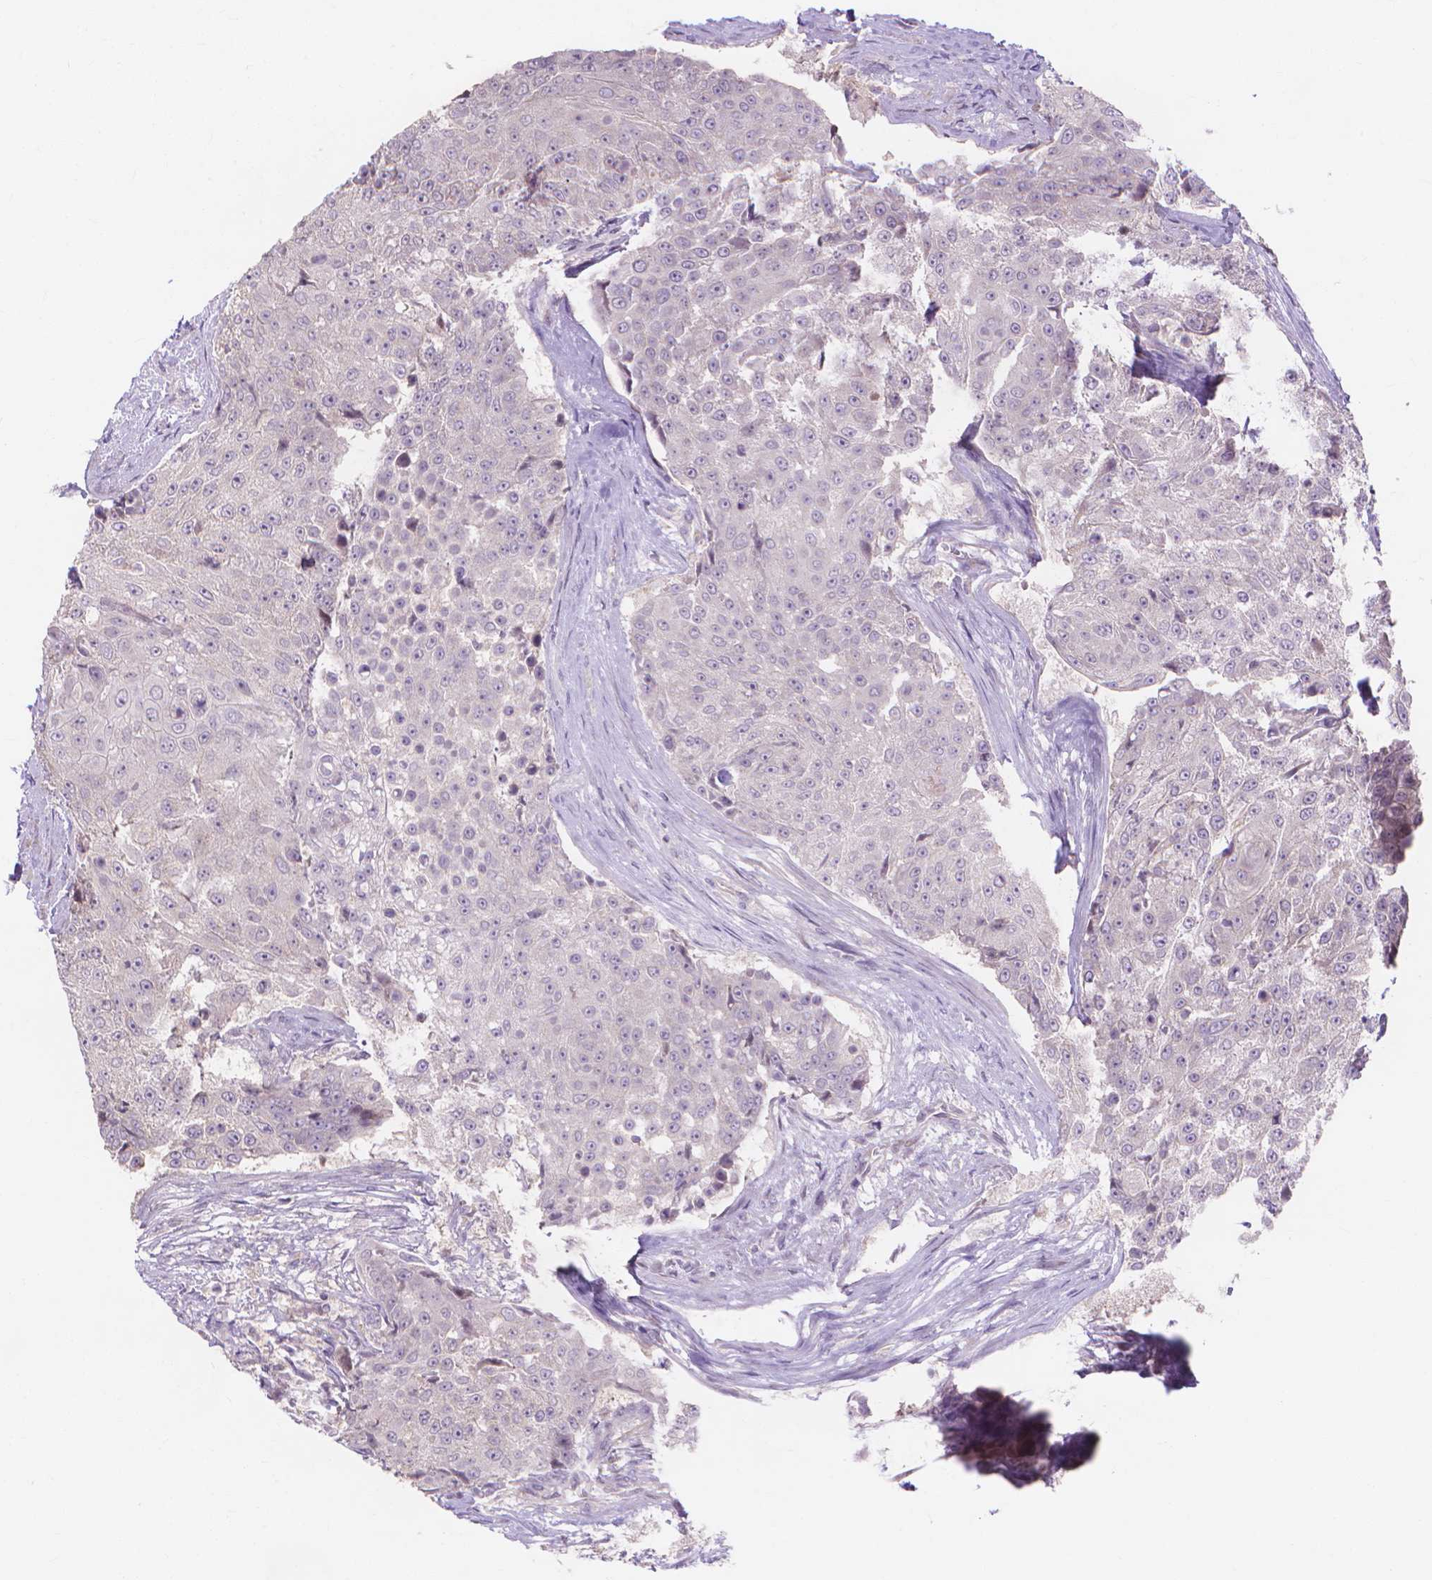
{"staining": {"intensity": "negative", "quantity": "none", "location": "none"}, "tissue": "urothelial cancer", "cell_type": "Tumor cells", "image_type": "cancer", "snomed": [{"axis": "morphology", "description": "Urothelial carcinoma, High grade"}, {"axis": "topography", "description": "Urinary bladder"}], "caption": "Immunohistochemistry micrograph of neoplastic tissue: human urothelial carcinoma (high-grade) stained with DAB demonstrates no significant protein expression in tumor cells.", "gene": "PRDM13", "patient": {"sex": "female", "age": 63}}